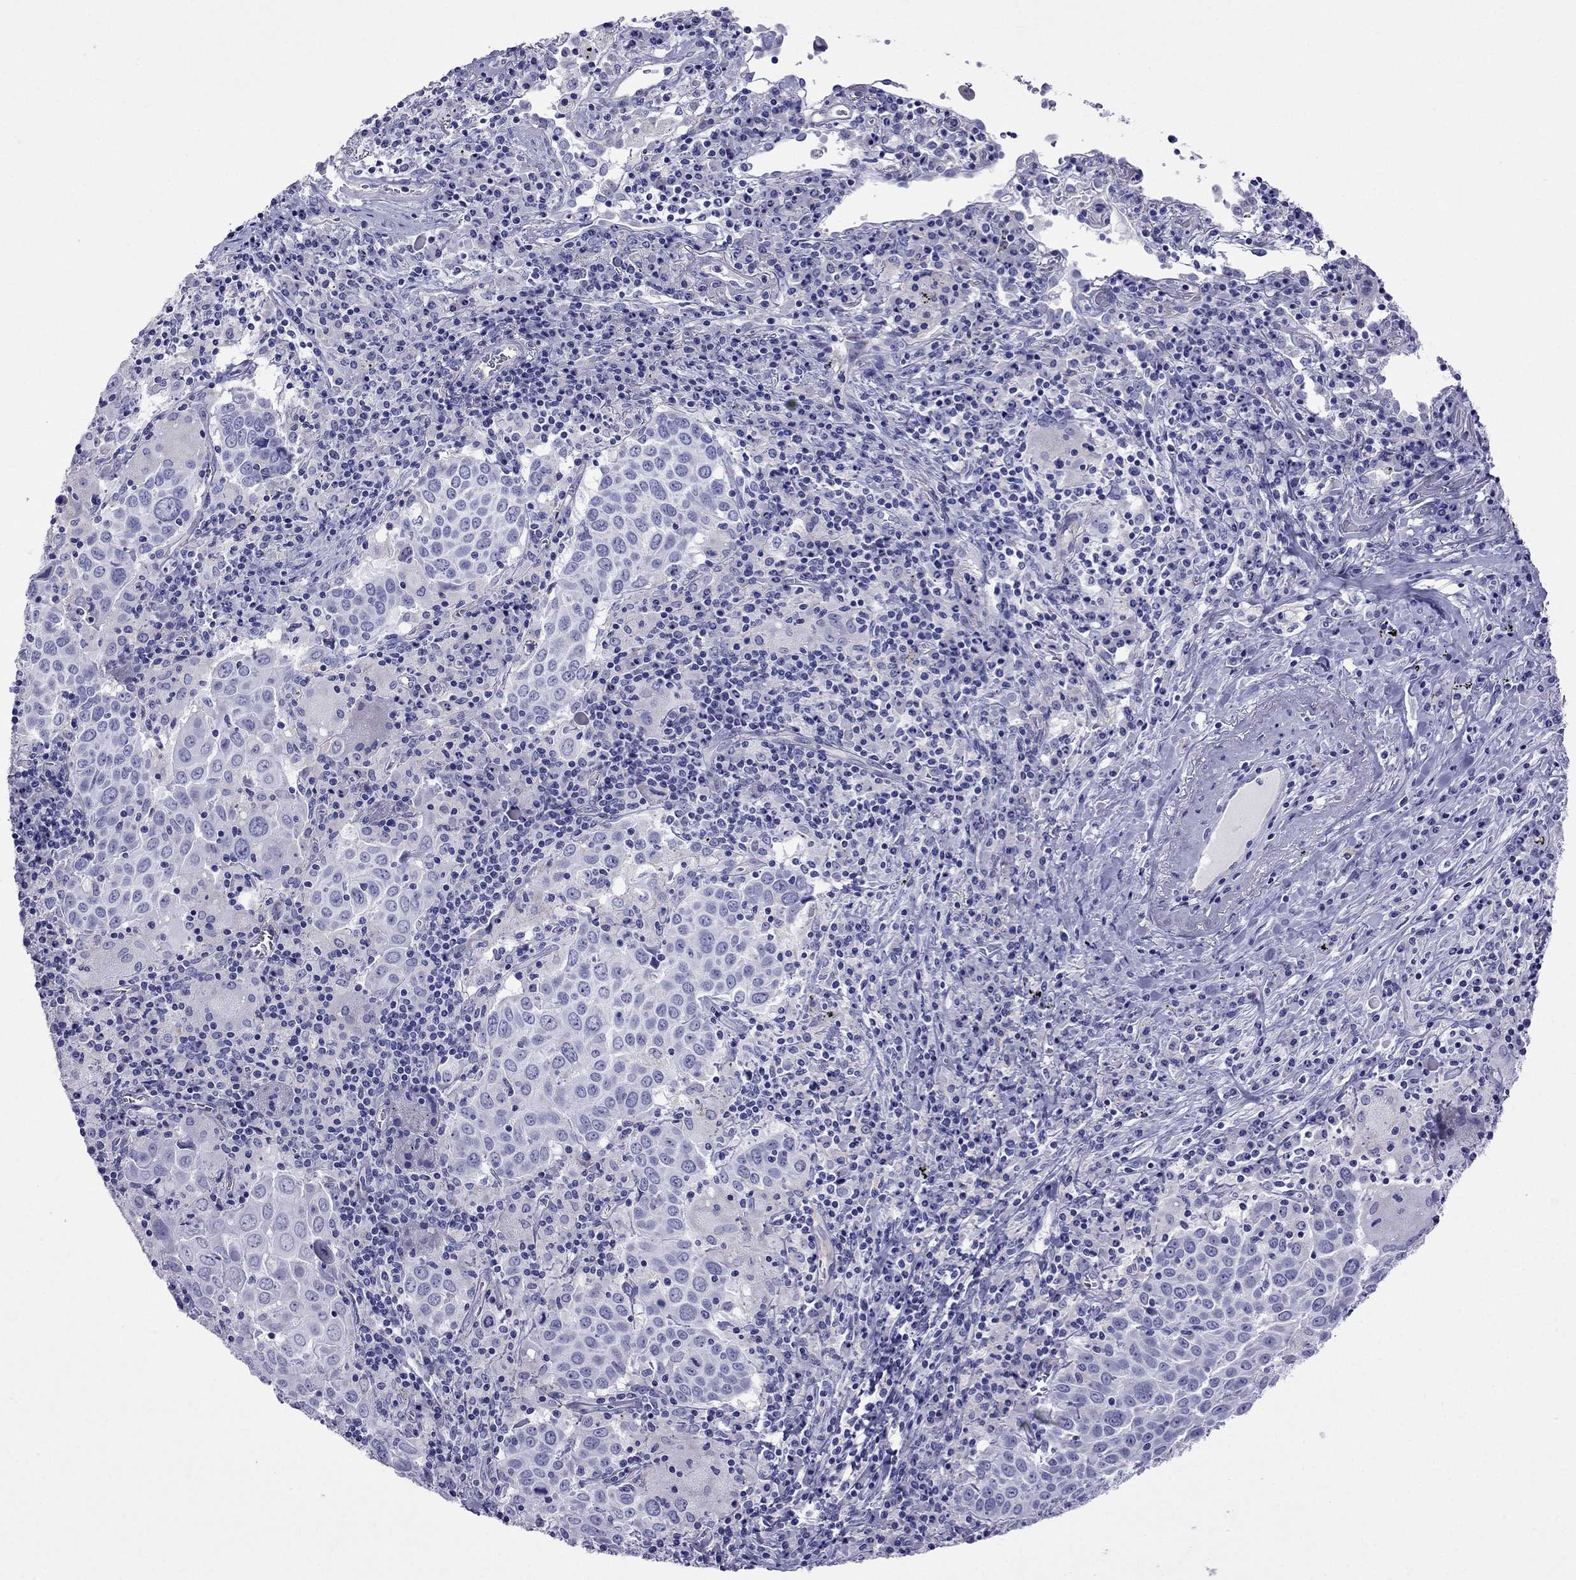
{"staining": {"intensity": "negative", "quantity": "none", "location": "none"}, "tissue": "lung cancer", "cell_type": "Tumor cells", "image_type": "cancer", "snomed": [{"axis": "morphology", "description": "Squamous cell carcinoma, NOS"}, {"axis": "topography", "description": "Lung"}], "caption": "Photomicrograph shows no protein staining in tumor cells of lung squamous cell carcinoma tissue.", "gene": "TDRD1", "patient": {"sex": "male", "age": 57}}